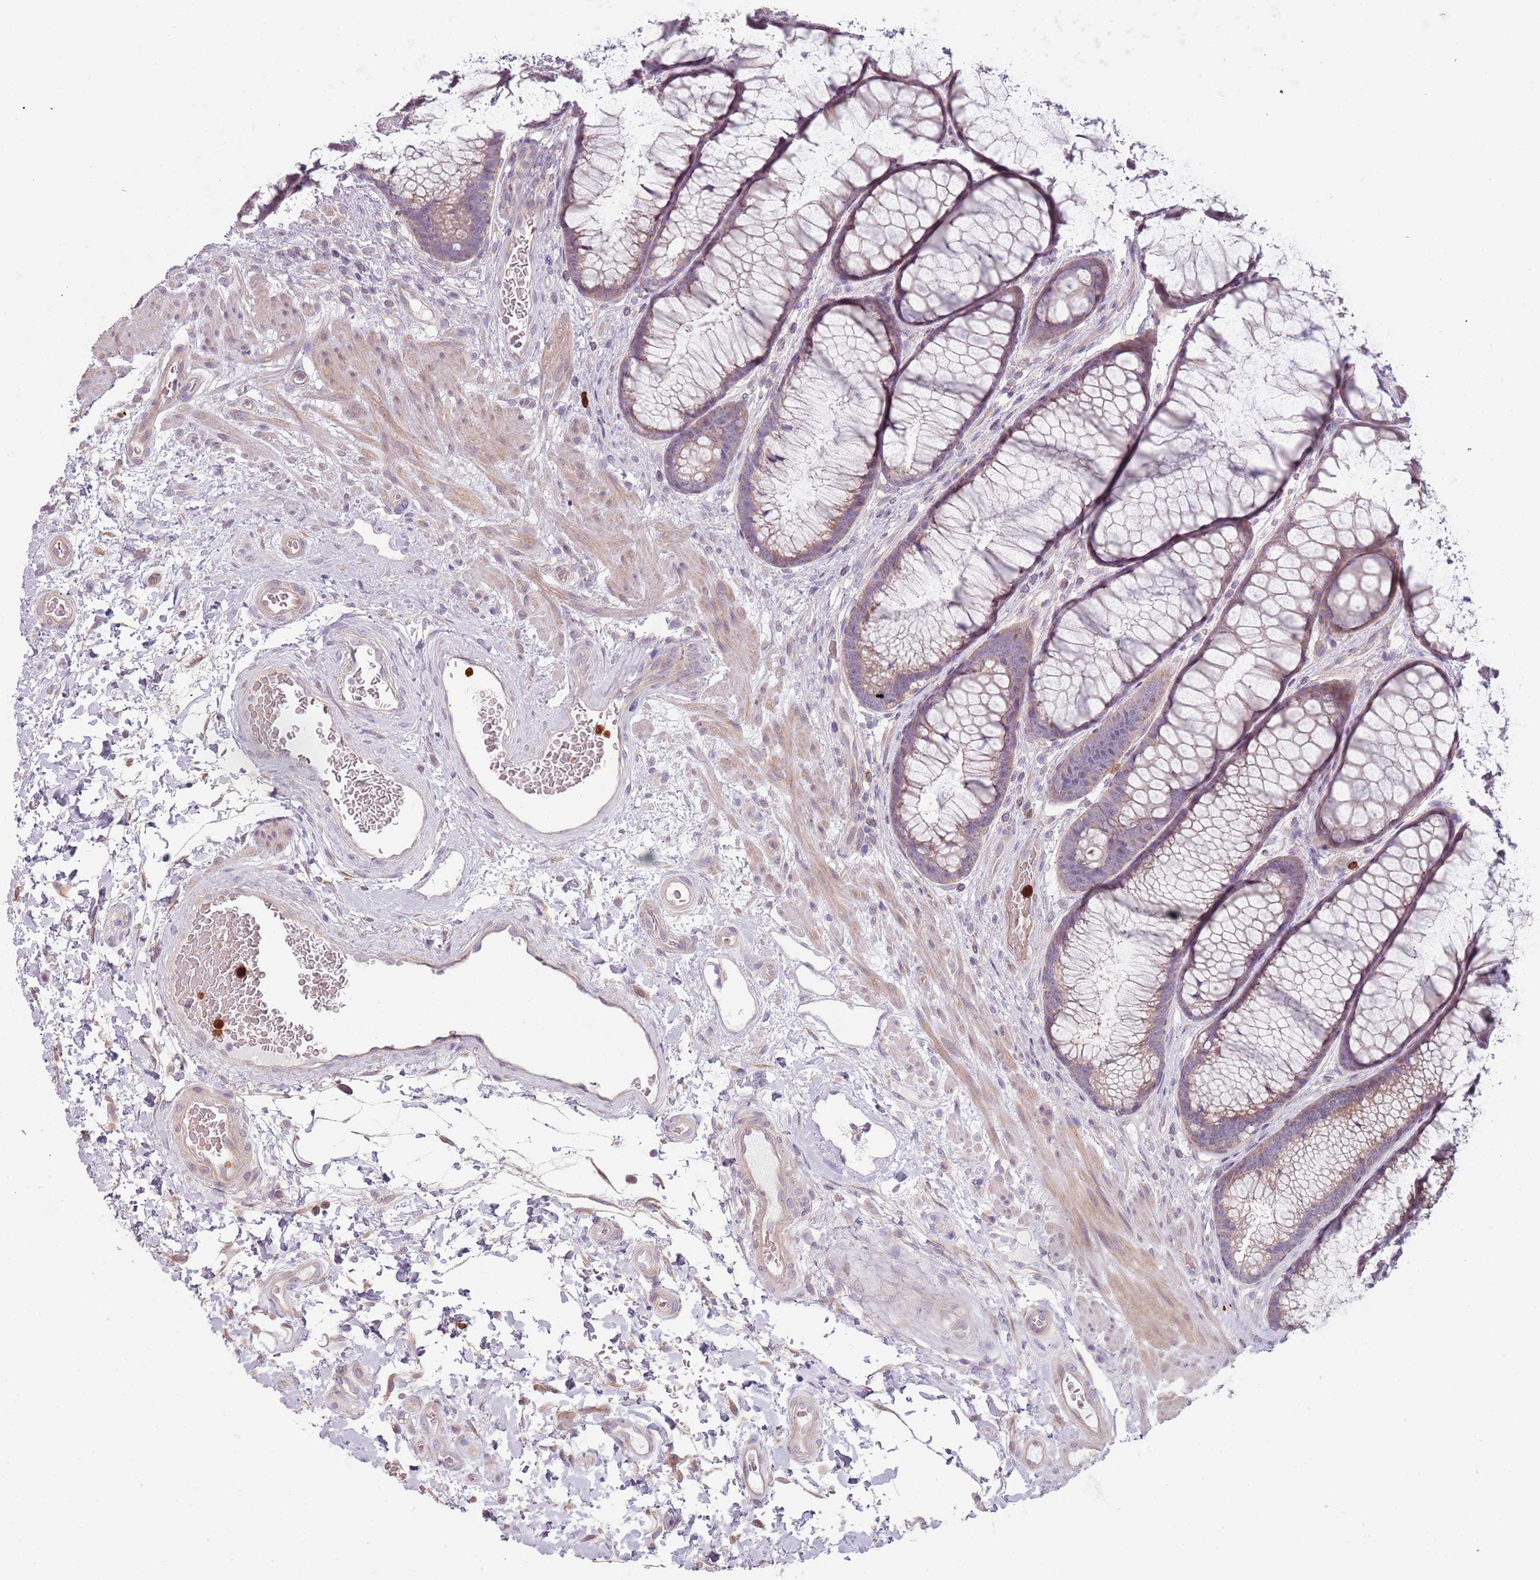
{"staining": {"intensity": "weak", "quantity": ">75%", "location": "cytoplasmic/membranous"}, "tissue": "colon", "cell_type": "Endothelial cells", "image_type": "normal", "snomed": [{"axis": "morphology", "description": "Normal tissue, NOS"}, {"axis": "topography", "description": "Colon"}], "caption": "The immunohistochemical stain shows weak cytoplasmic/membranous positivity in endothelial cells of normal colon. (IHC, brightfield microscopy, high magnification).", "gene": "SPAG4", "patient": {"sex": "female", "age": 82}}